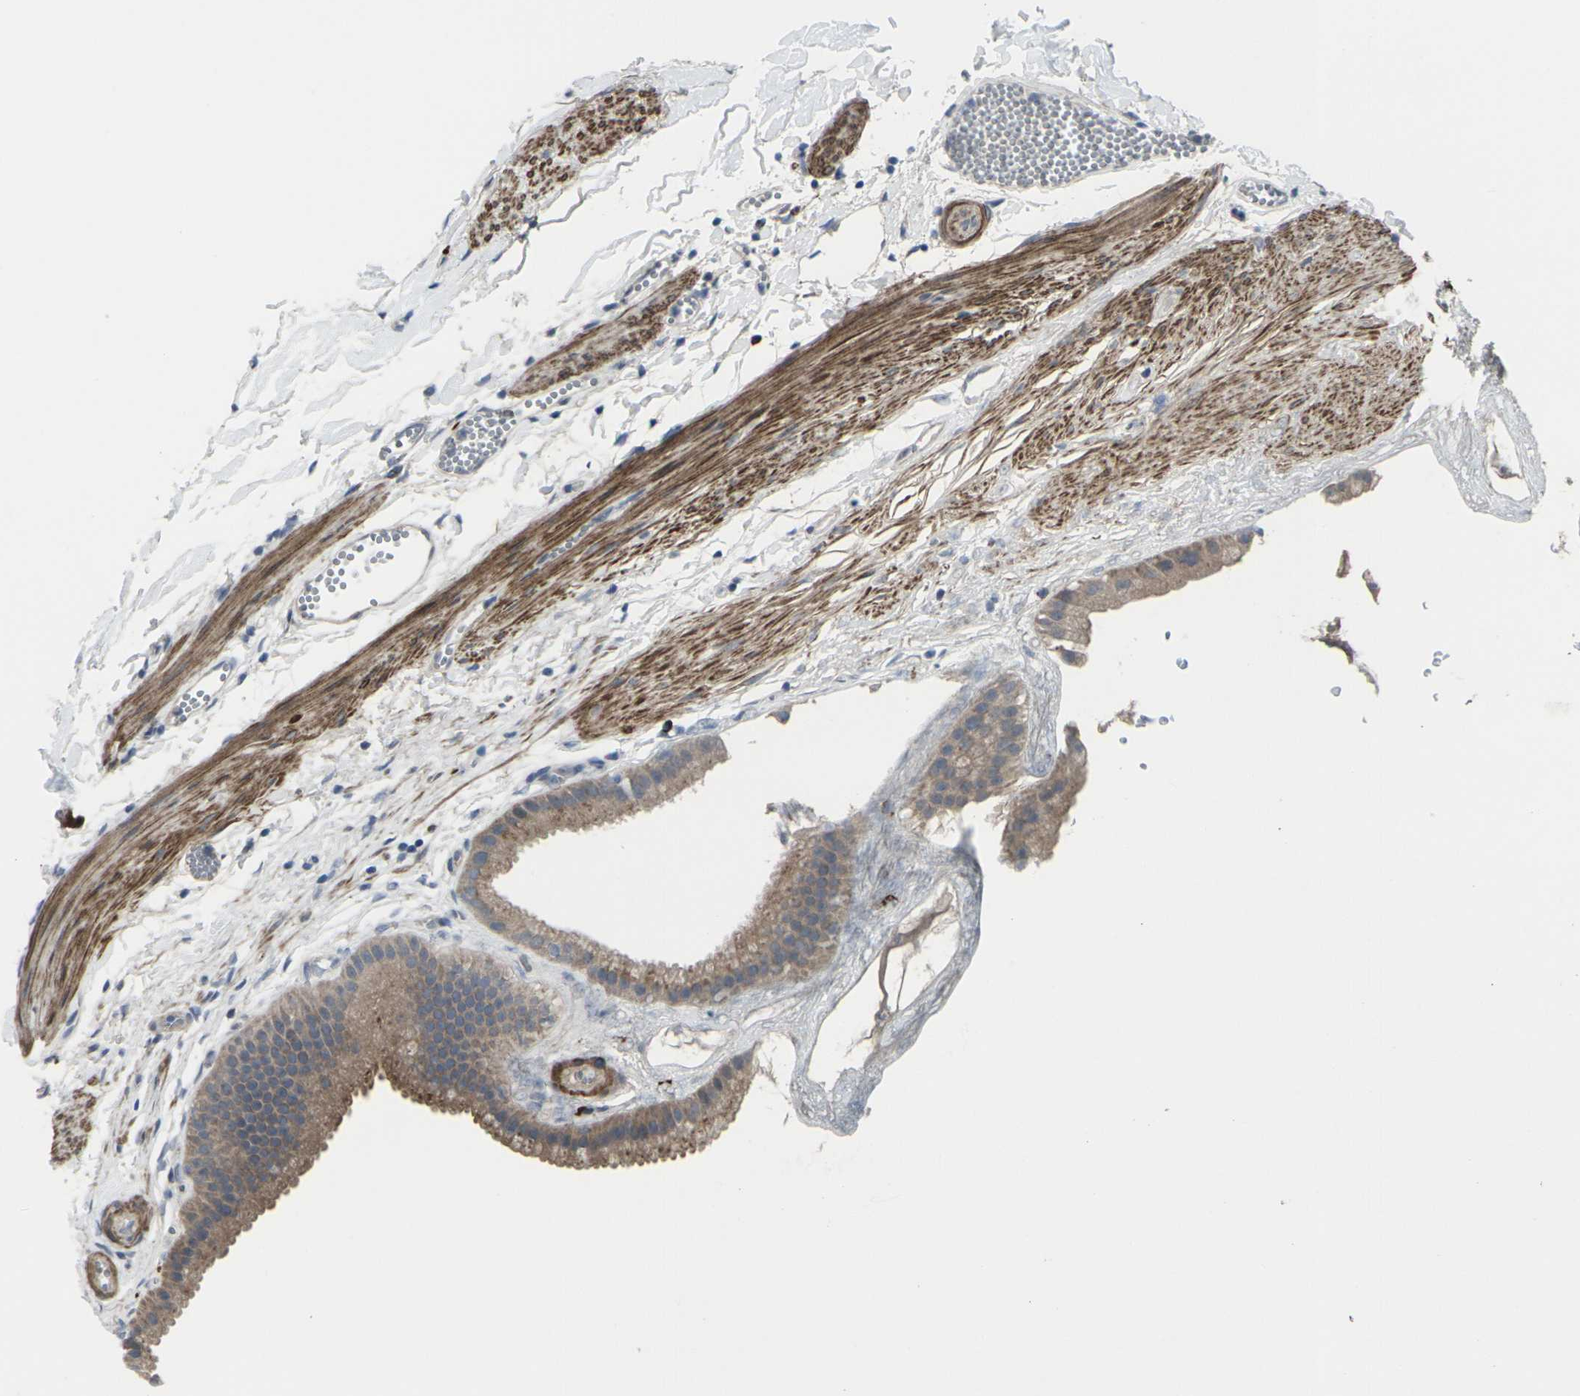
{"staining": {"intensity": "moderate", "quantity": ">75%", "location": "cytoplasmic/membranous"}, "tissue": "gallbladder", "cell_type": "Glandular cells", "image_type": "normal", "snomed": [{"axis": "morphology", "description": "Normal tissue, NOS"}, {"axis": "topography", "description": "Gallbladder"}], "caption": "Gallbladder stained with DAB (3,3'-diaminobenzidine) IHC exhibits medium levels of moderate cytoplasmic/membranous expression in approximately >75% of glandular cells.", "gene": "CCR10", "patient": {"sex": "female", "age": 64}}